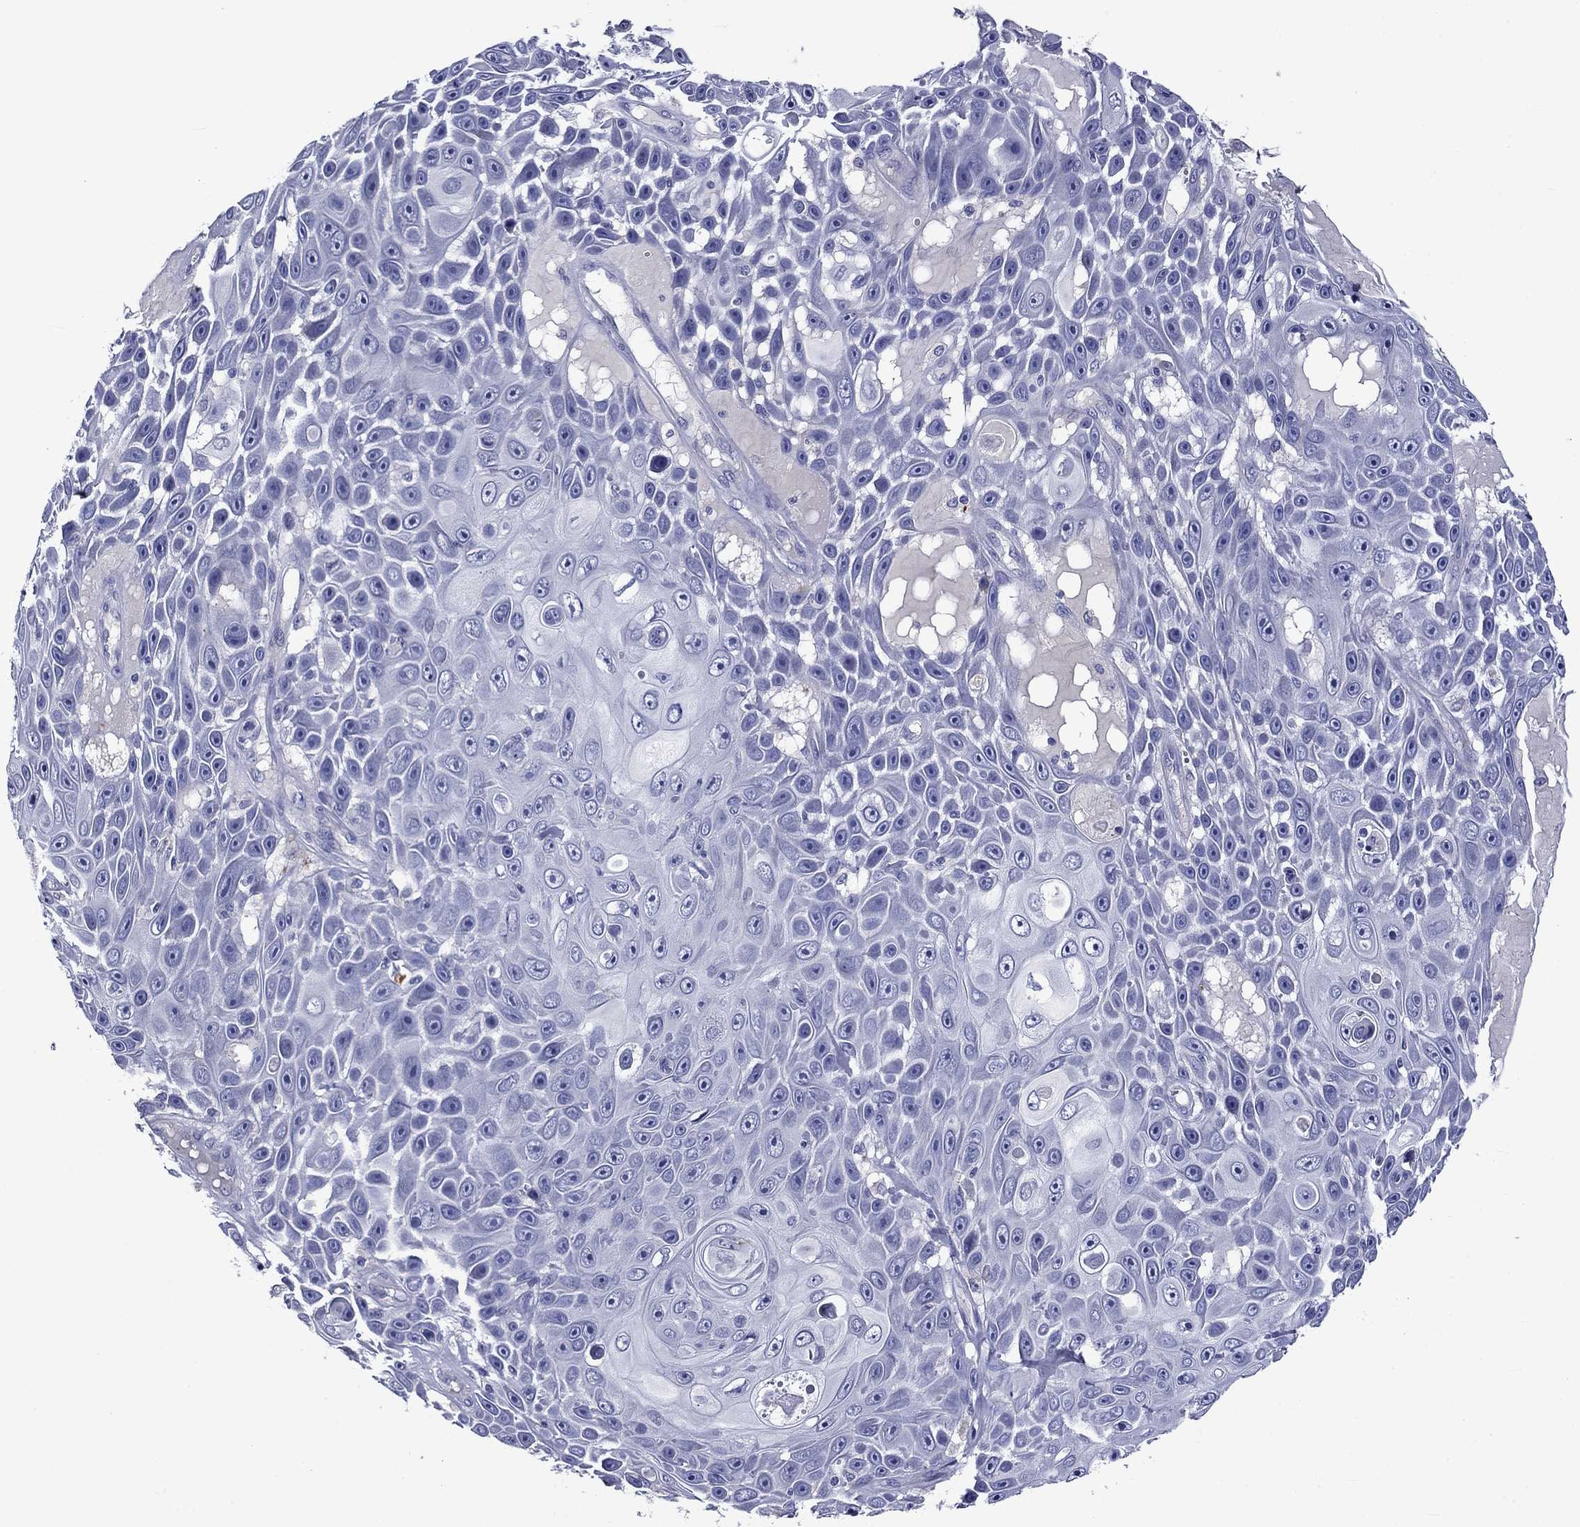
{"staining": {"intensity": "negative", "quantity": "none", "location": "none"}, "tissue": "skin cancer", "cell_type": "Tumor cells", "image_type": "cancer", "snomed": [{"axis": "morphology", "description": "Squamous cell carcinoma, NOS"}, {"axis": "topography", "description": "Skin"}], "caption": "High power microscopy image of an IHC image of skin cancer, revealing no significant positivity in tumor cells. (DAB (3,3'-diaminobenzidine) immunohistochemistry (IHC), high magnification).", "gene": "CNDP1", "patient": {"sex": "male", "age": 82}}